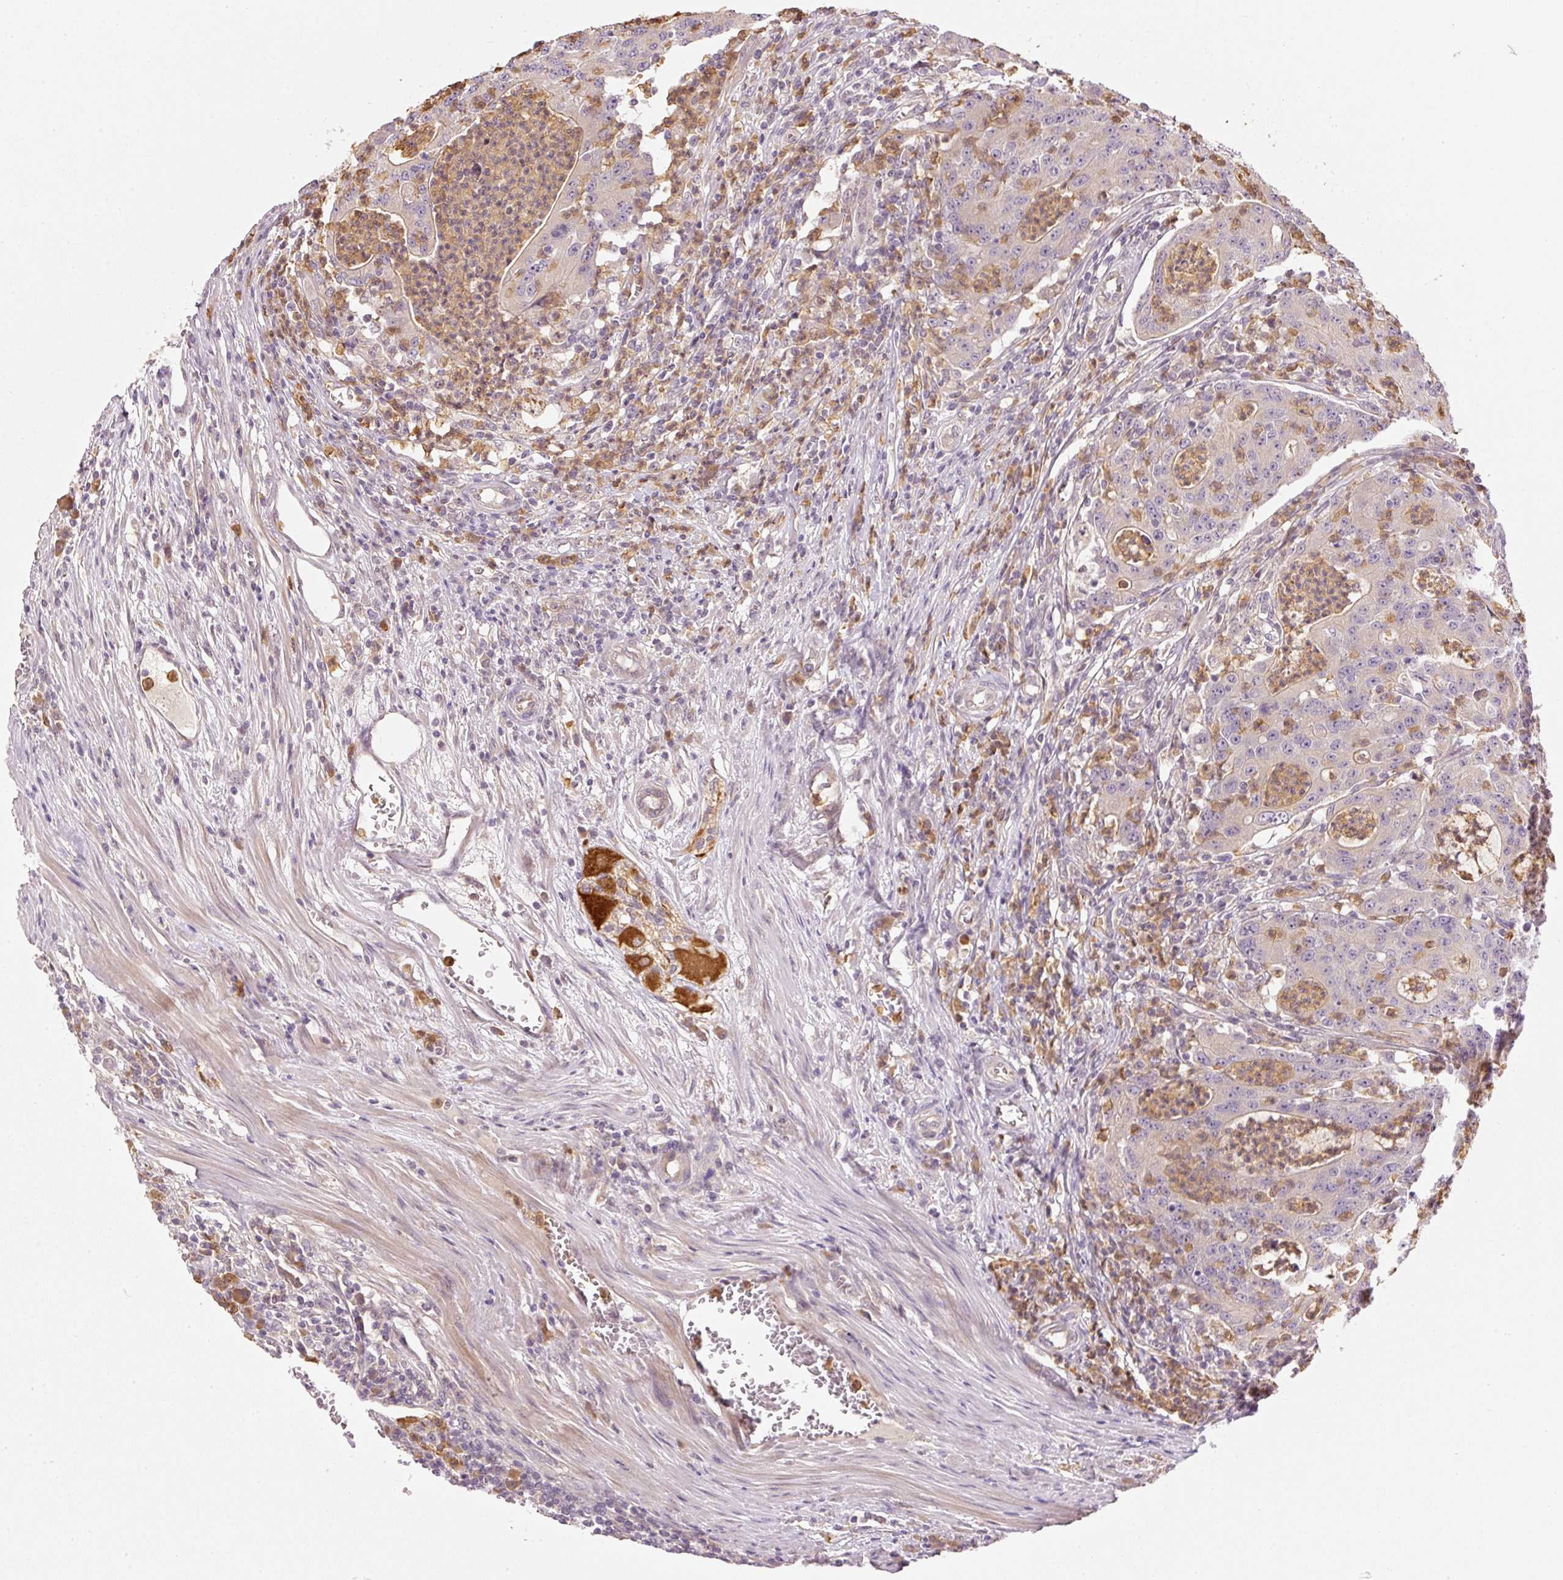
{"staining": {"intensity": "negative", "quantity": "none", "location": "none"}, "tissue": "colorectal cancer", "cell_type": "Tumor cells", "image_type": "cancer", "snomed": [{"axis": "morphology", "description": "Adenocarcinoma, NOS"}, {"axis": "topography", "description": "Colon"}], "caption": "This is an IHC image of human colorectal adenocarcinoma. There is no positivity in tumor cells.", "gene": "CTTNBP2", "patient": {"sex": "male", "age": 83}}